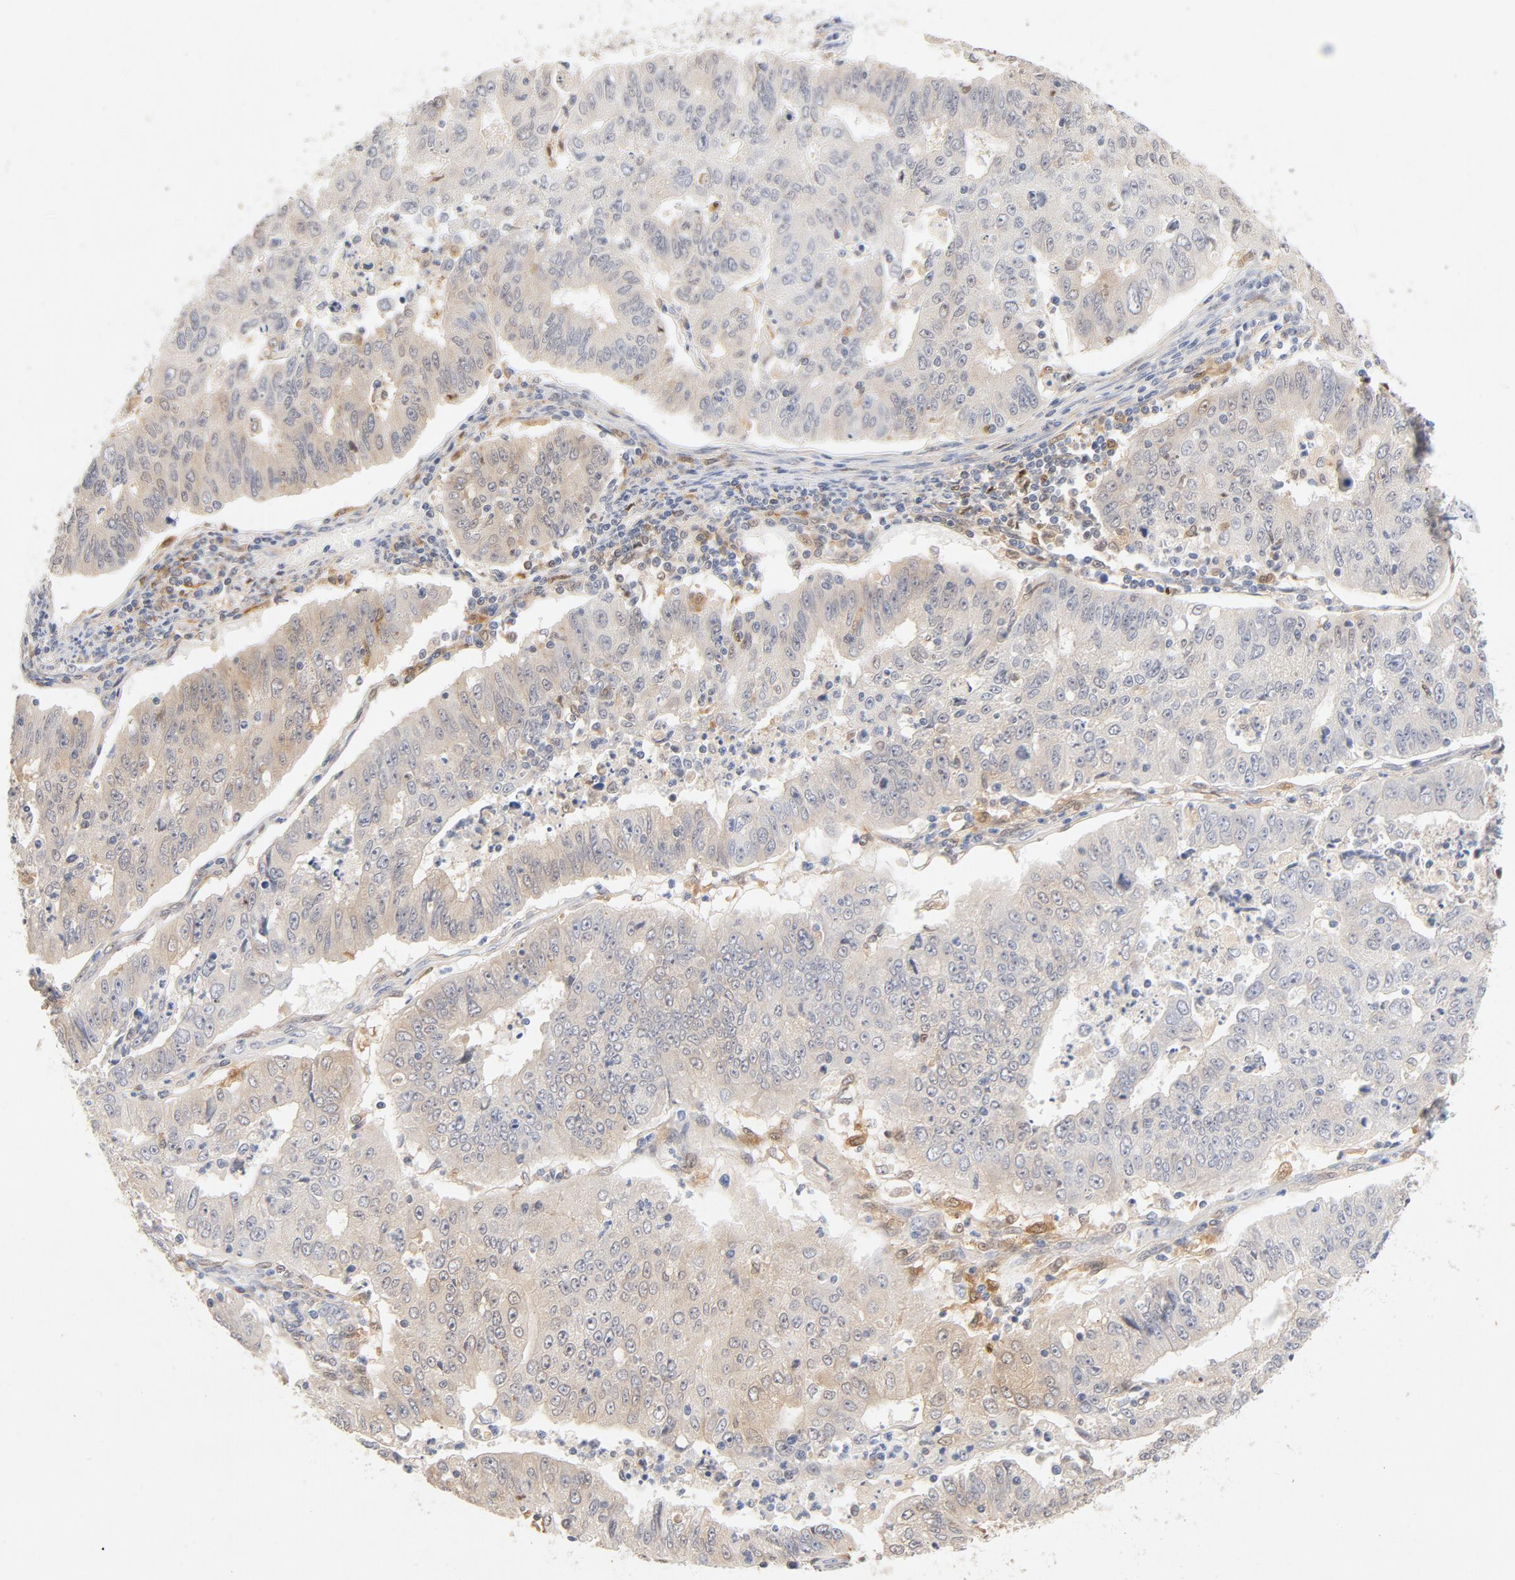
{"staining": {"intensity": "weak", "quantity": "25%-75%", "location": "cytoplasmic/membranous"}, "tissue": "endometrial cancer", "cell_type": "Tumor cells", "image_type": "cancer", "snomed": [{"axis": "morphology", "description": "Adenocarcinoma, NOS"}, {"axis": "topography", "description": "Endometrium"}], "caption": "Immunohistochemistry photomicrograph of neoplastic tissue: endometrial cancer (adenocarcinoma) stained using immunohistochemistry (IHC) displays low levels of weak protein expression localized specifically in the cytoplasmic/membranous of tumor cells, appearing as a cytoplasmic/membranous brown color.", "gene": "STAT1", "patient": {"sex": "female", "age": 42}}